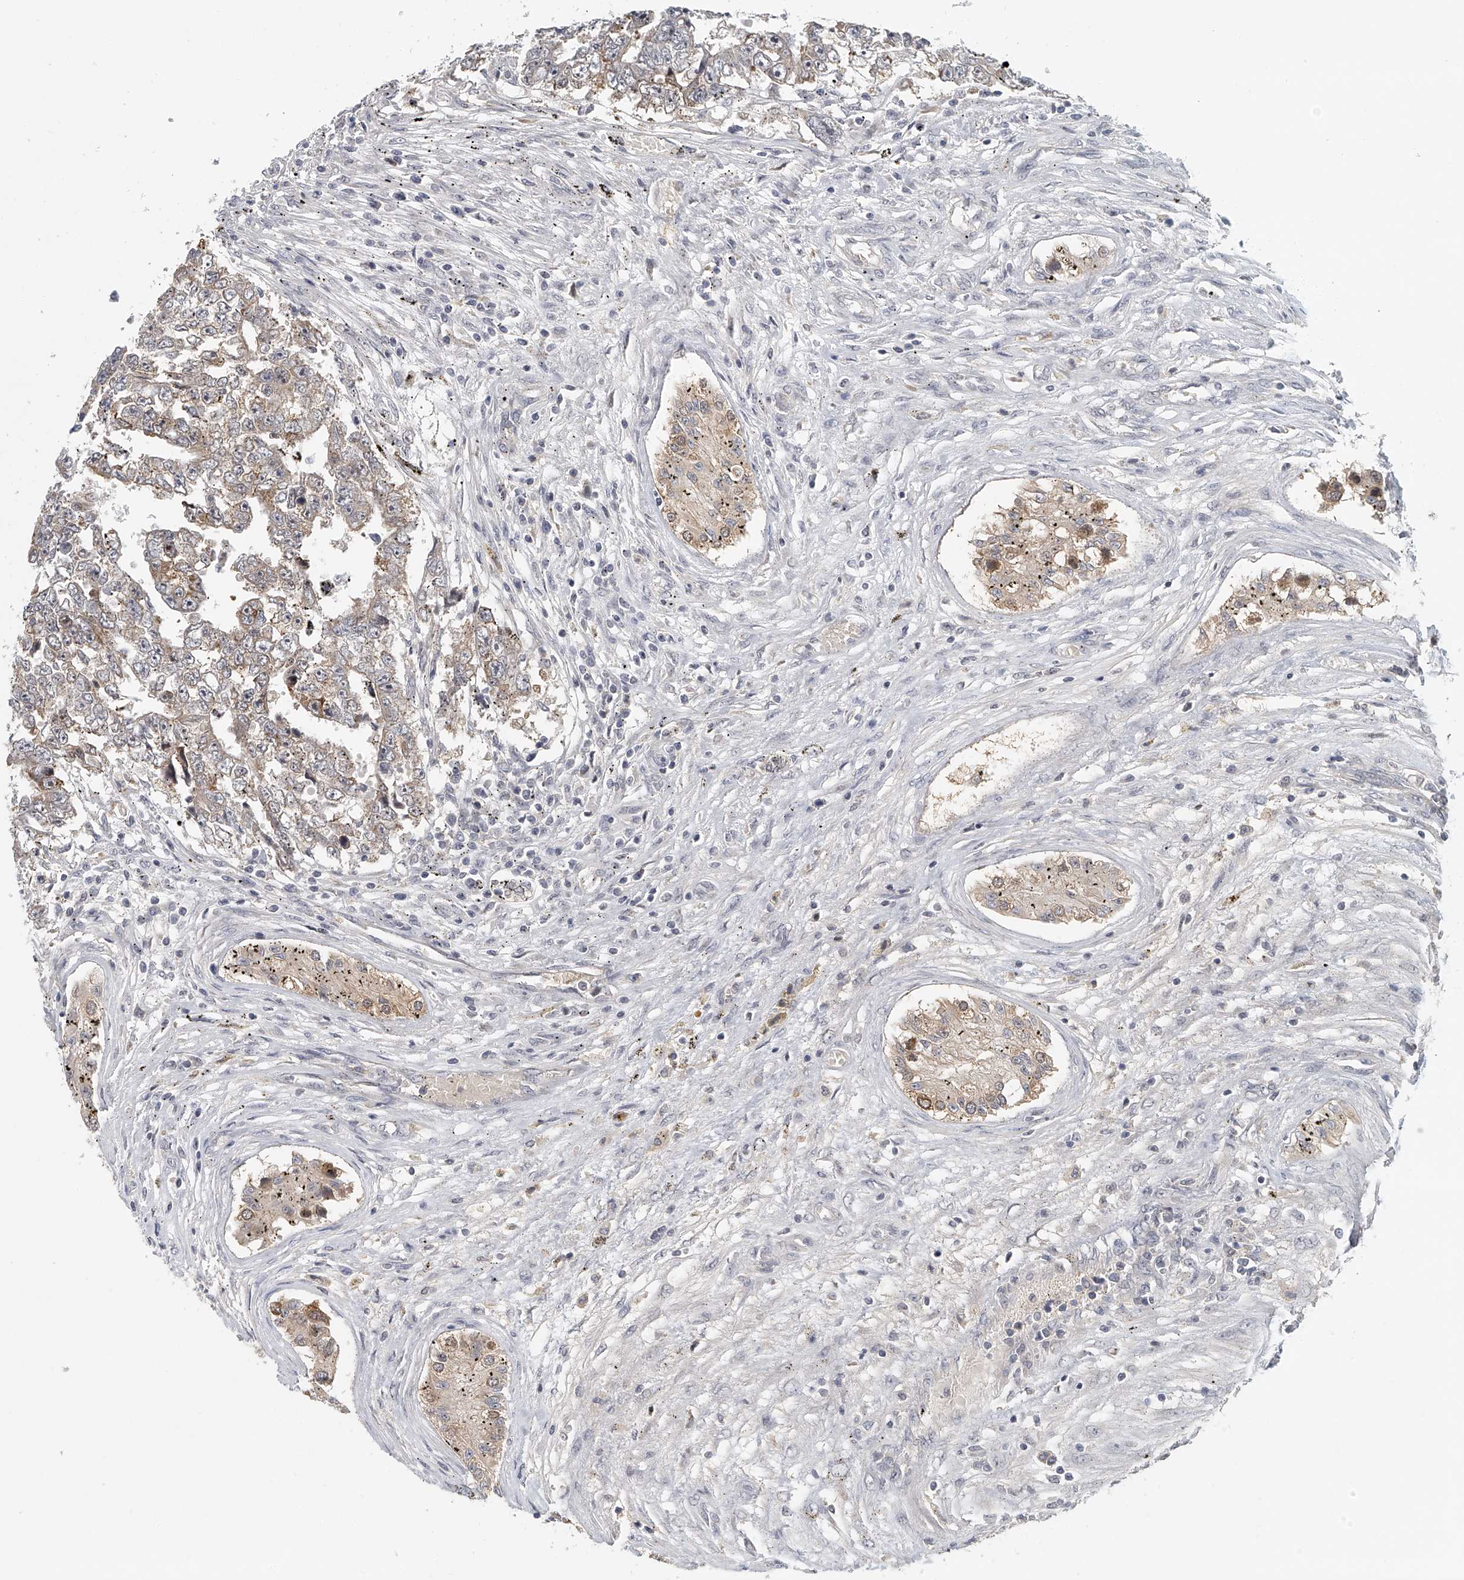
{"staining": {"intensity": "weak", "quantity": "25%-75%", "location": "cytoplasmic/membranous"}, "tissue": "testis cancer", "cell_type": "Tumor cells", "image_type": "cancer", "snomed": [{"axis": "morphology", "description": "Carcinoma, Embryonal, NOS"}, {"axis": "topography", "description": "Testis"}], "caption": "Immunohistochemical staining of human testis cancer (embryonal carcinoma) shows weak cytoplasmic/membranous protein expression in approximately 25%-75% of tumor cells.", "gene": "DDX43", "patient": {"sex": "male", "age": 25}}